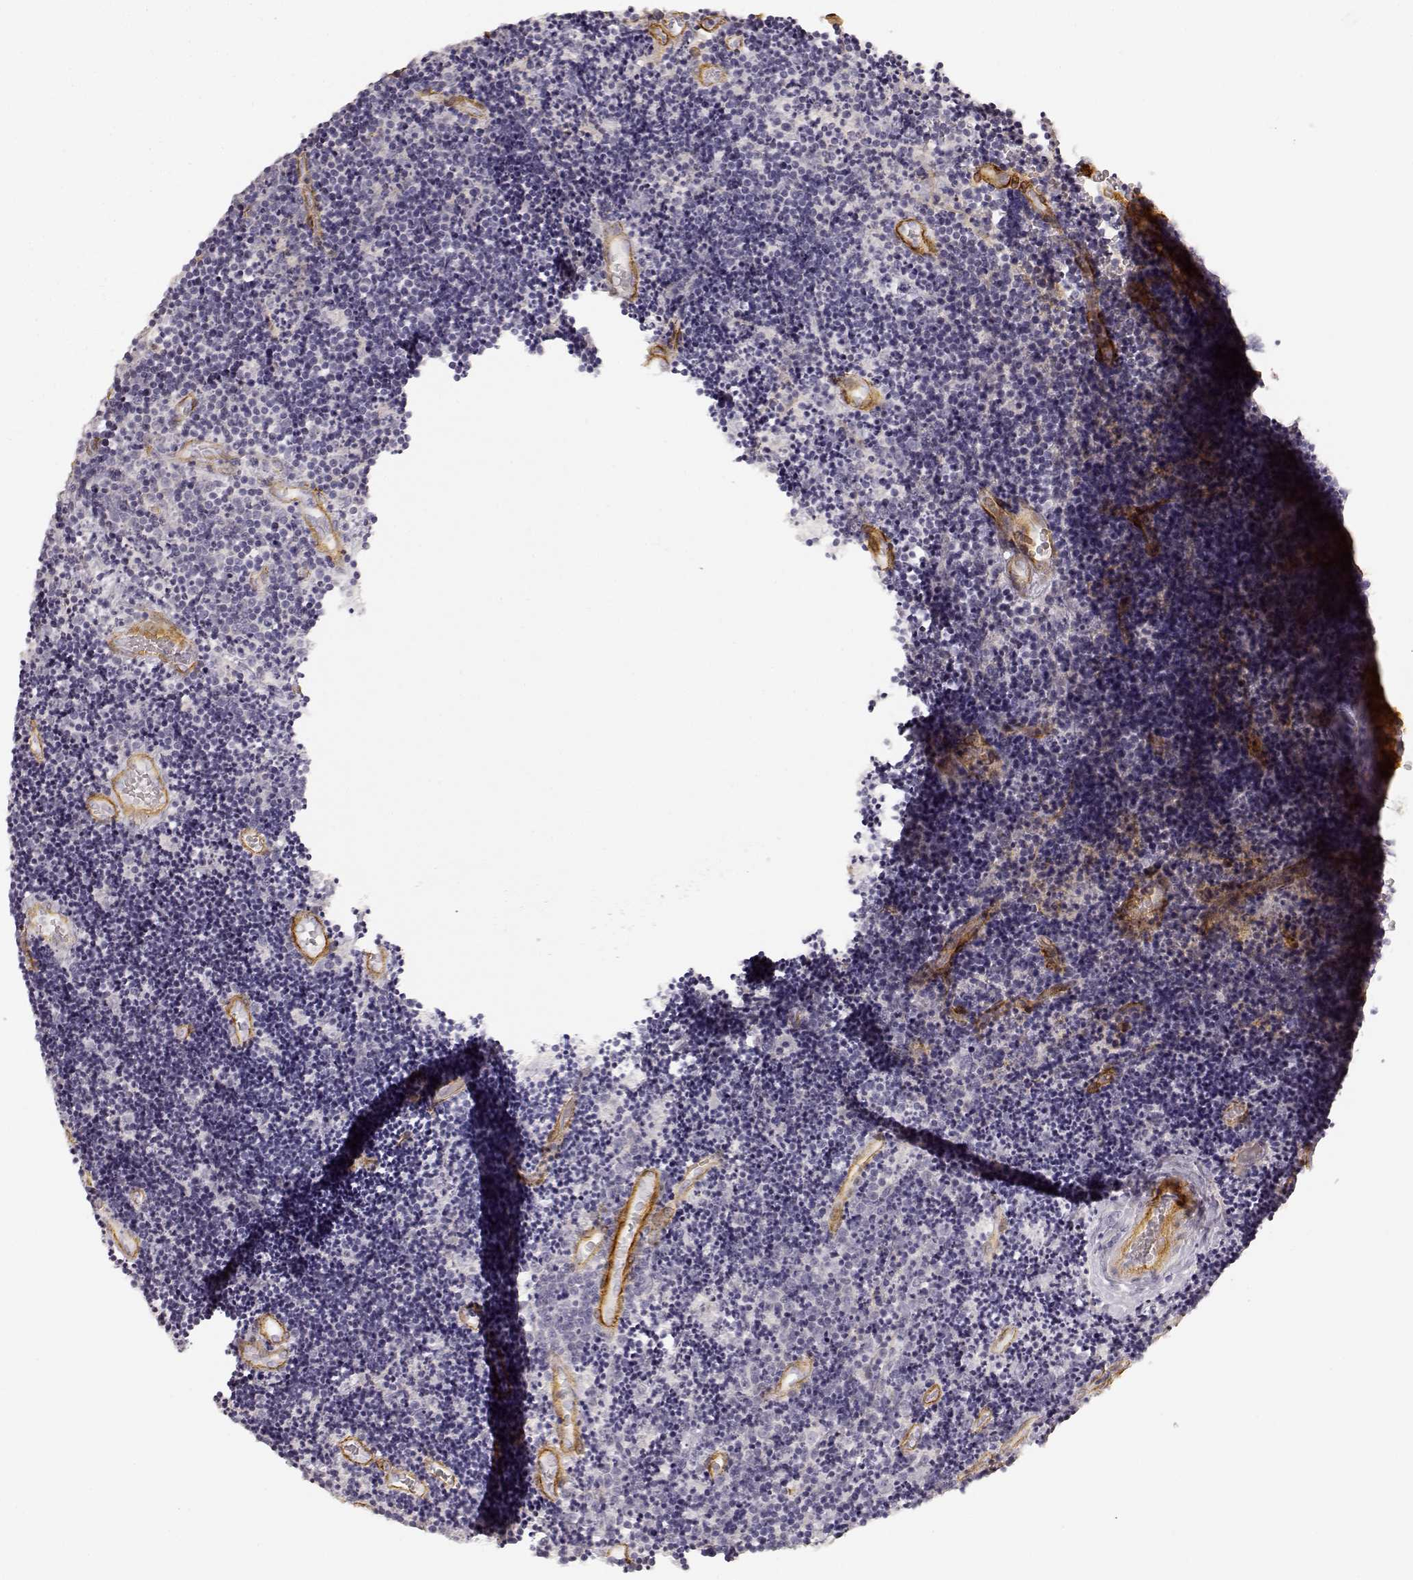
{"staining": {"intensity": "negative", "quantity": "none", "location": "none"}, "tissue": "lymphoma", "cell_type": "Tumor cells", "image_type": "cancer", "snomed": [{"axis": "morphology", "description": "Malignant lymphoma, non-Hodgkin's type, Low grade"}, {"axis": "topography", "description": "Brain"}], "caption": "Micrograph shows no significant protein positivity in tumor cells of malignant lymphoma, non-Hodgkin's type (low-grade). (IHC, brightfield microscopy, high magnification).", "gene": "LAMA4", "patient": {"sex": "female", "age": 66}}